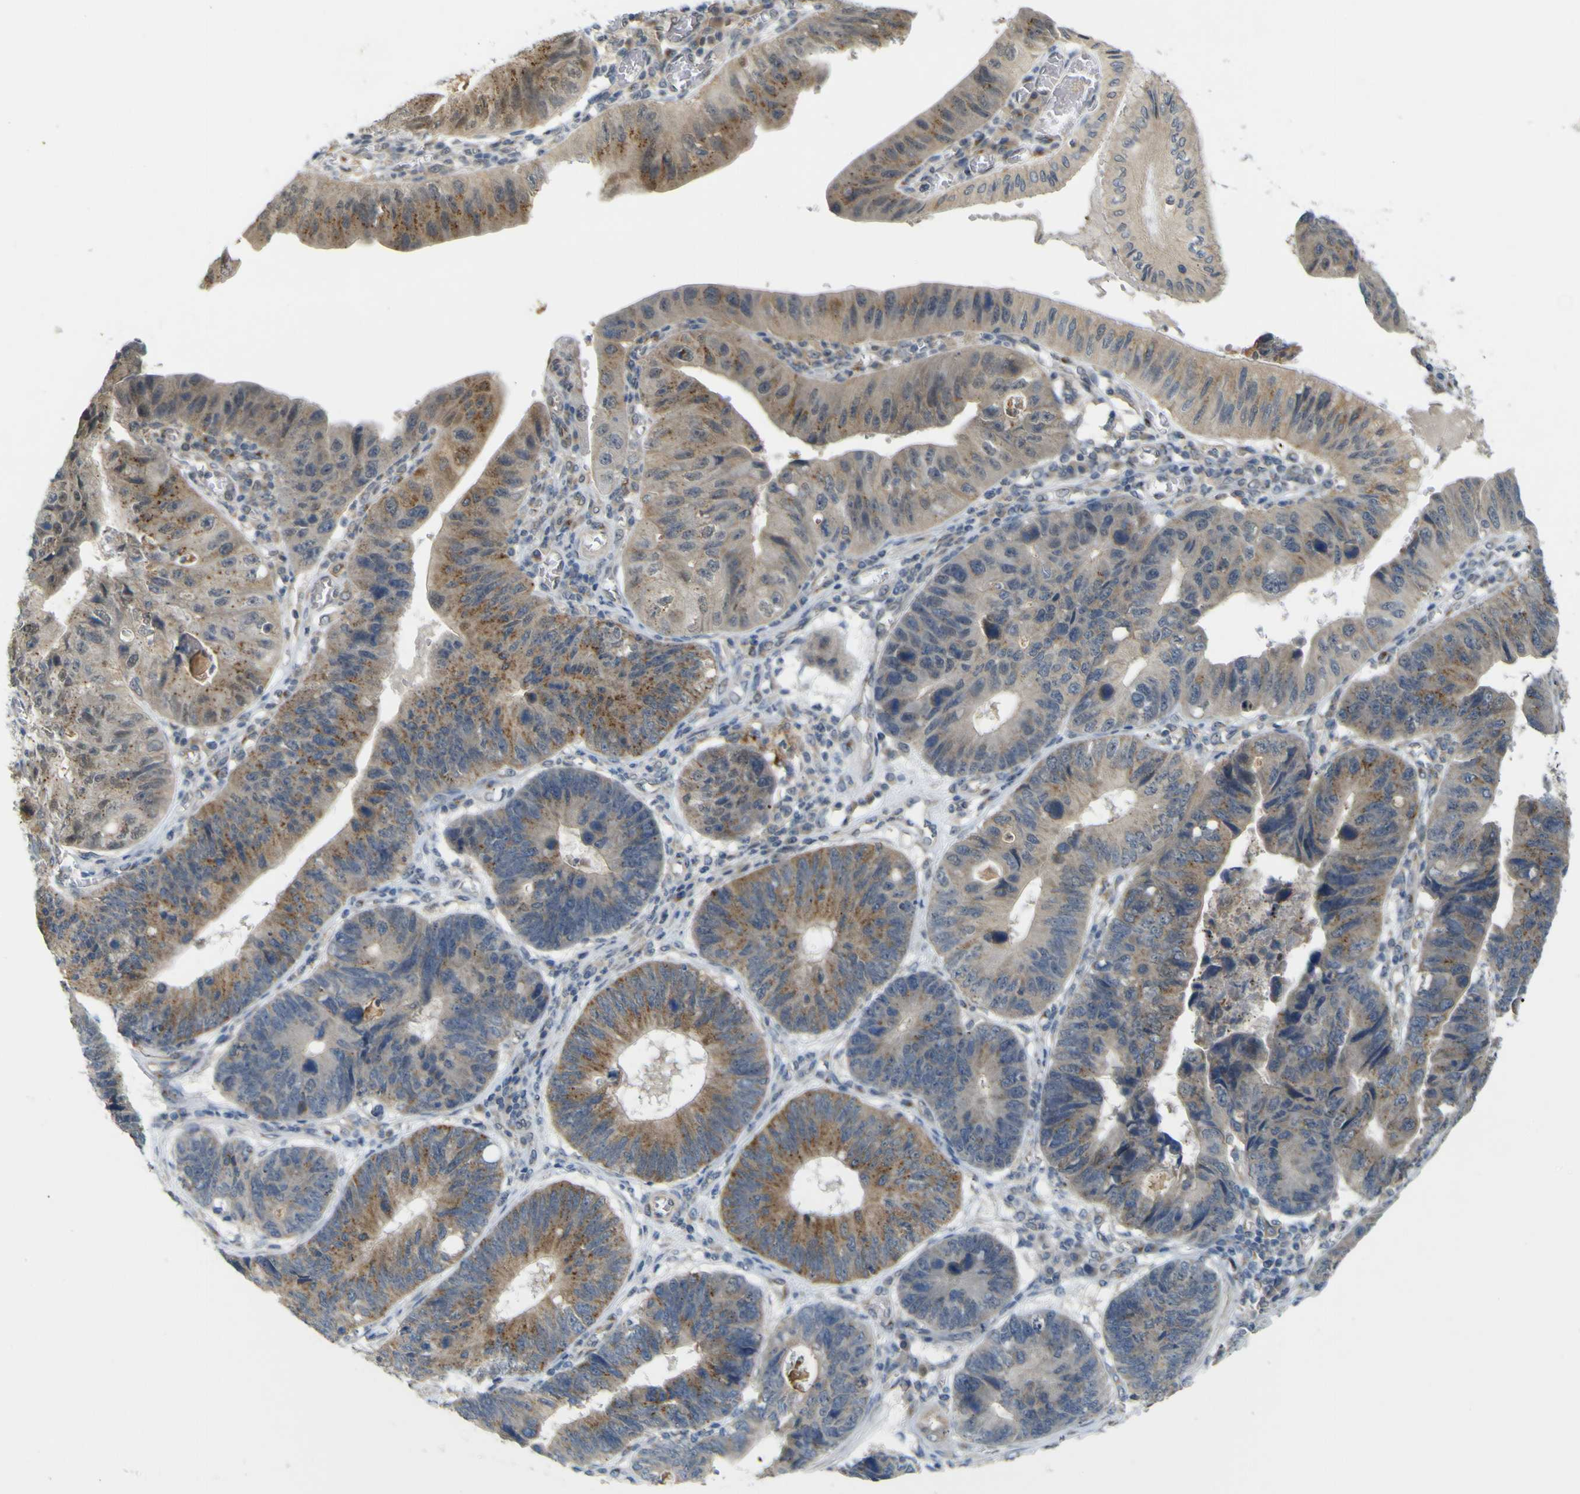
{"staining": {"intensity": "moderate", "quantity": "25%-75%", "location": "cytoplasmic/membranous"}, "tissue": "stomach cancer", "cell_type": "Tumor cells", "image_type": "cancer", "snomed": [{"axis": "morphology", "description": "Adenocarcinoma, NOS"}, {"axis": "topography", "description": "Stomach"}], "caption": "Human stomach cancer stained for a protein (brown) shows moderate cytoplasmic/membranous positive expression in about 25%-75% of tumor cells.", "gene": "IGF2R", "patient": {"sex": "male", "age": 59}}